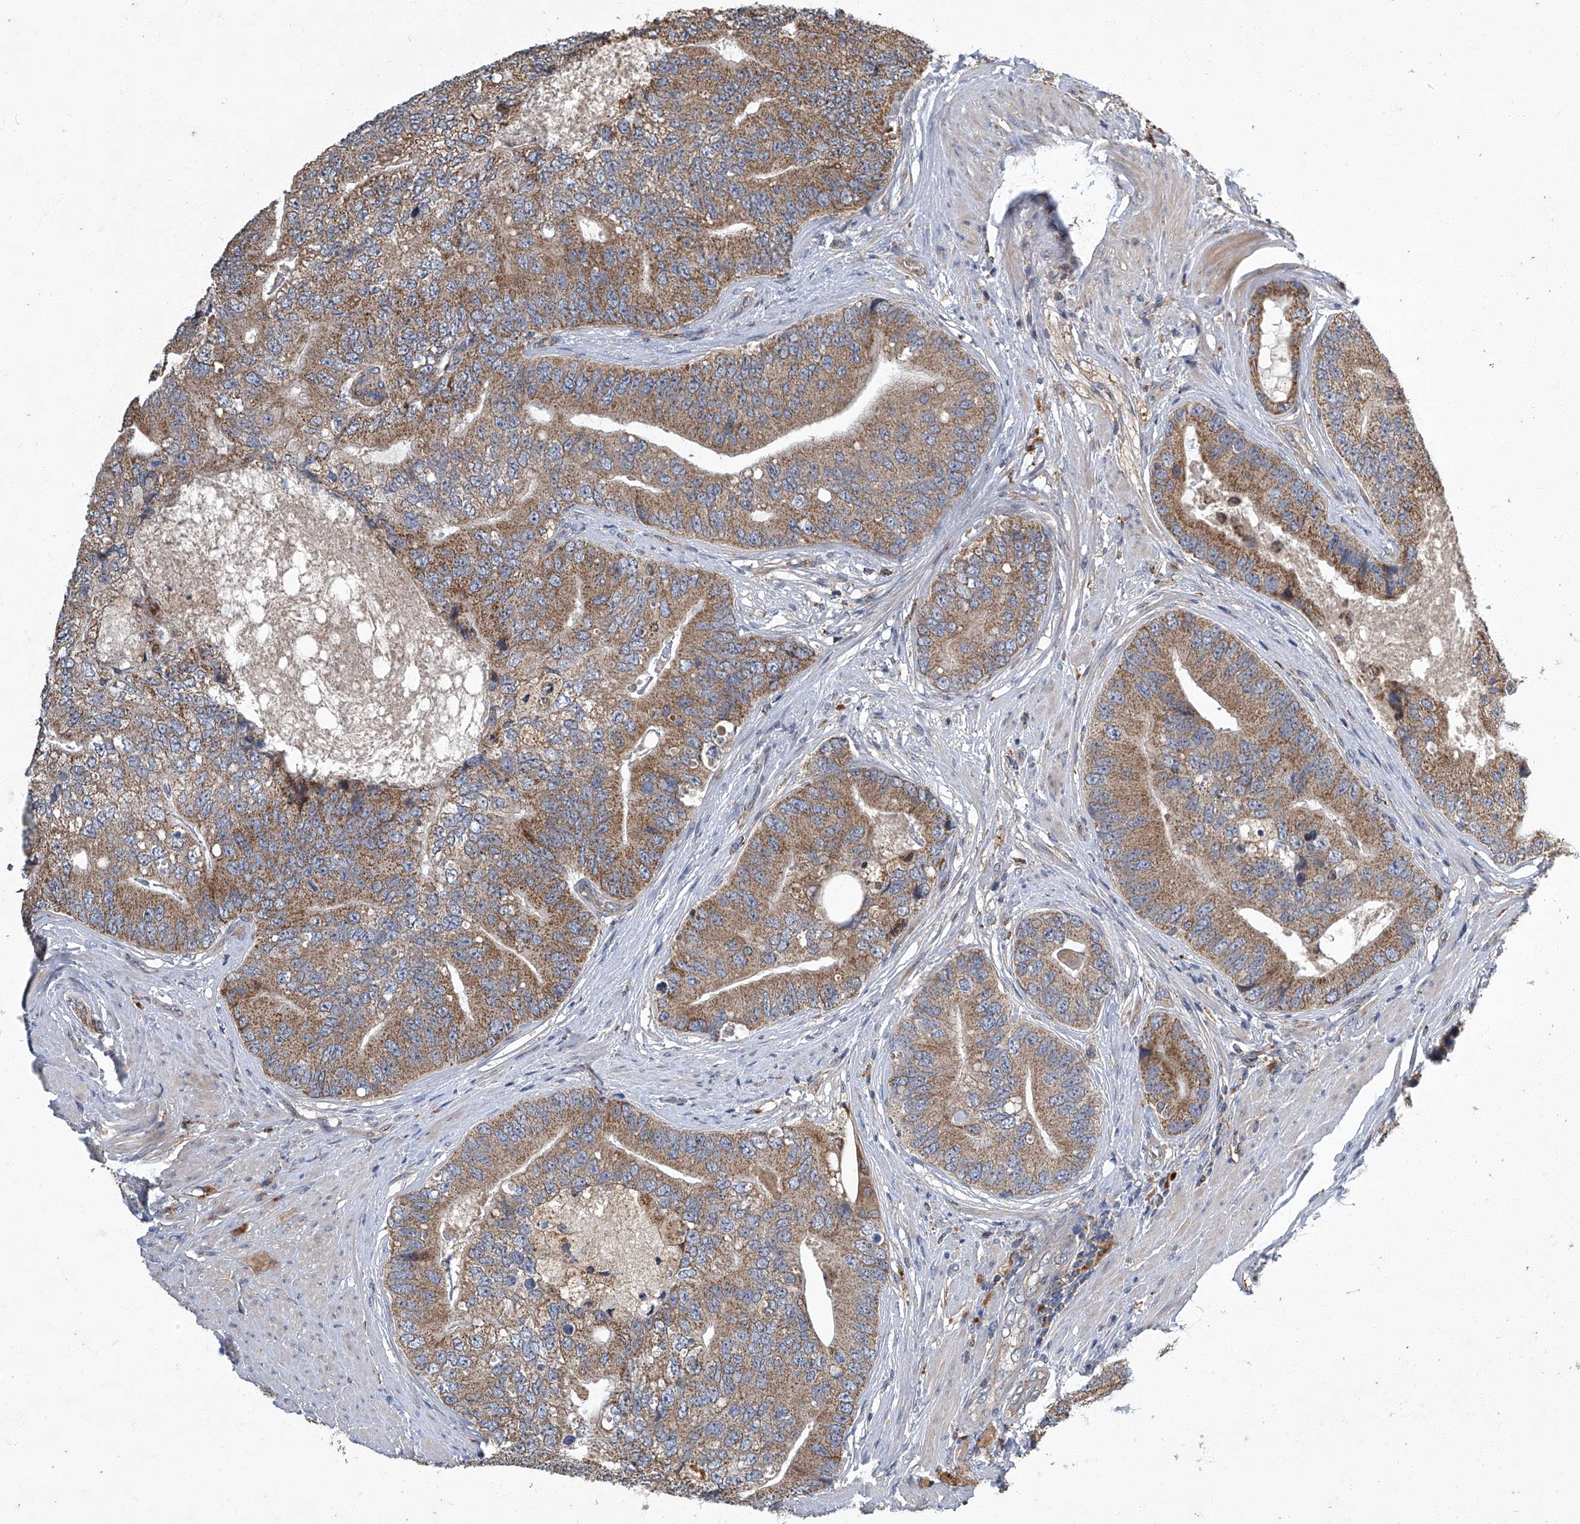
{"staining": {"intensity": "moderate", "quantity": ">75%", "location": "cytoplasmic/membranous"}, "tissue": "prostate cancer", "cell_type": "Tumor cells", "image_type": "cancer", "snomed": [{"axis": "morphology", "description": "Adenocarcinoma, High grade"}, {"axis": "topography", "description": "Prostate"}], "caption": "Tumor cells exhibit medium levels of moderate cytoplasmic/membranous staining in about >75% of cells in high-grade adenocarcinoma (prostate).", "gene": "TNFRSF13B", "patient": {"sex": "male", "age": 70}}